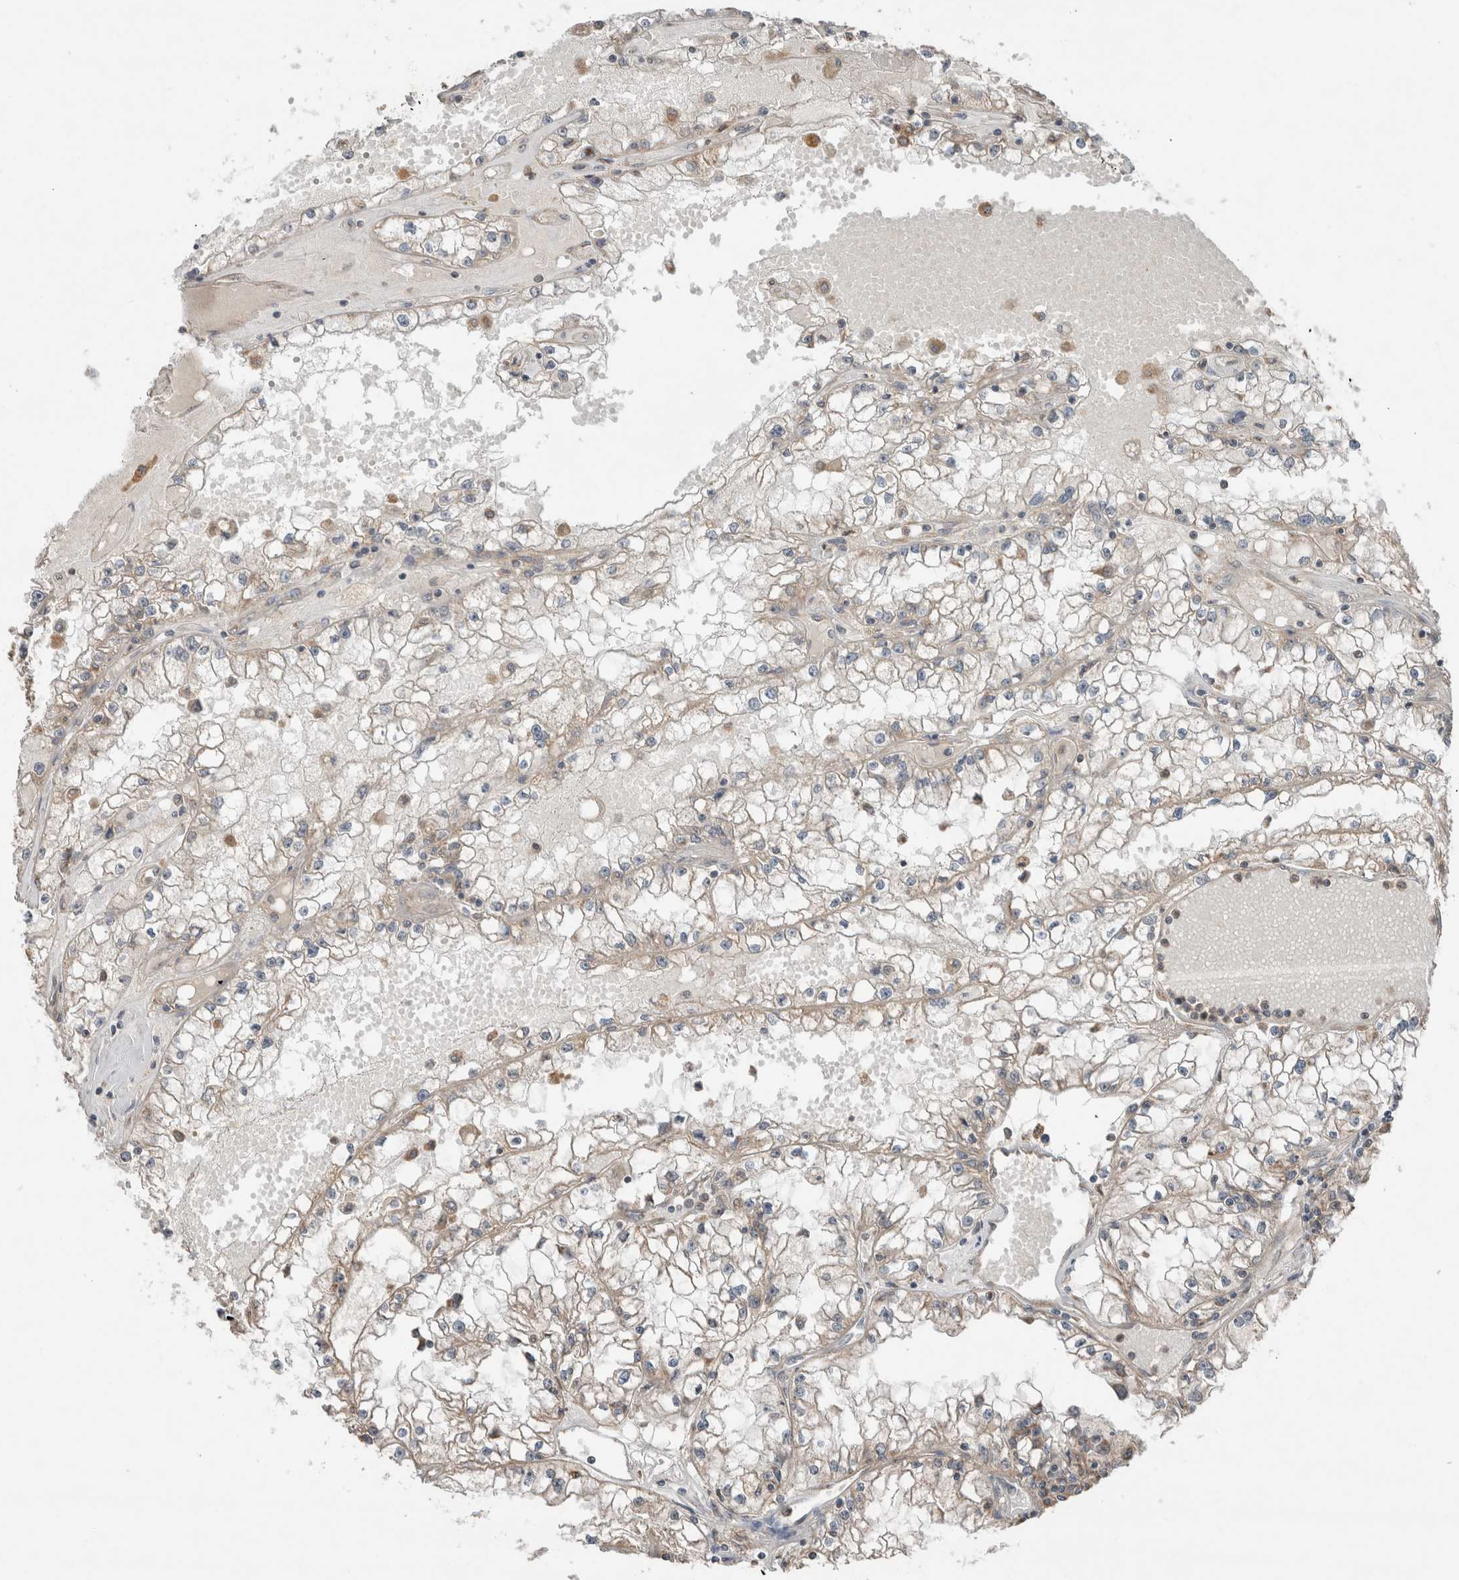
{"staining": {"intensity": "weak", "quantity": "<25%", "location": "cytoplasmic/membranous"}, "tissue": "renal cancer", "cell_type": "Tumor cells", "image_type": "cancer", "snomed": [{"axis": "morphology", "description": "Adenocarcinoma, NOS"}, {"axis": "topography", "description": "Kidney"}], "caption": "DAB immunohistochemical staining of renal cancer demonstrates no significant staining in tumor cells.", "gene": "KLK14", "patient": {"sex": "male", "age": 56}}